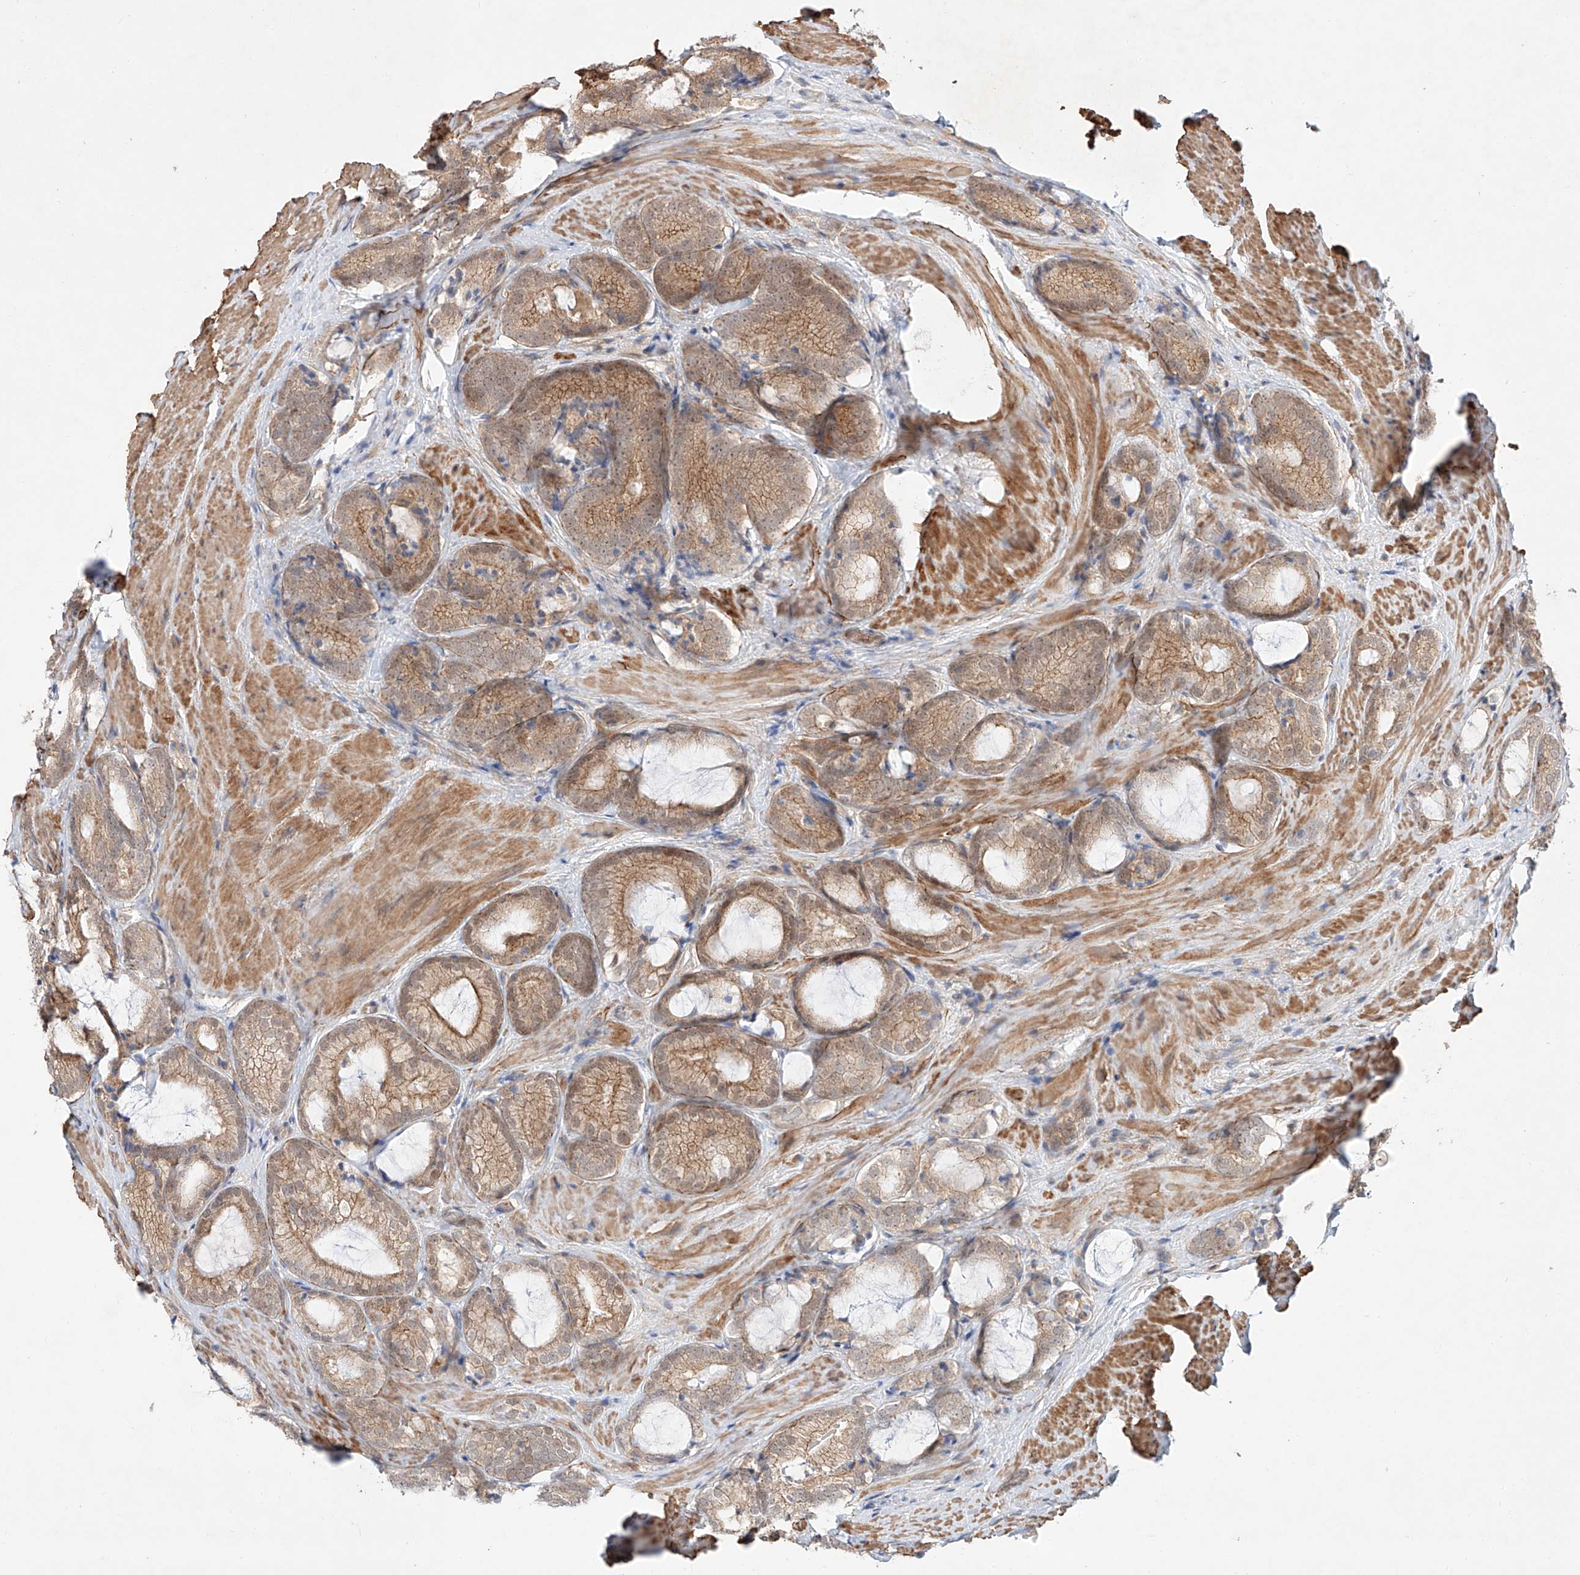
{"staining": {"intensity": "weak", "quantity": ">75%", "location": "cytoplasmic/membranous"}, "tissue": "prostate cancer", "cell_type": "Tumor cells", "image_type": "cancer", "snomed": [{"axis": "morphology", "description": "Adenocarcinoma, High grade"}, {"axis": "topography", "description": "Prostate"}], "caption": "Immunohistochemistry staining of prostate high-grade adenocarcinoma, which shows low levels of weak cytoplasmic/membranous expression in about >75% of tumor cells indicating weak cytoplasmic/membranous protein expression. The staining was performed using DAB (brown) for protein detection and nuclei were counterstained in hematoxylin (blue).", "gene": "TSR2", "patient": {"sex": "male", "age": 63}}